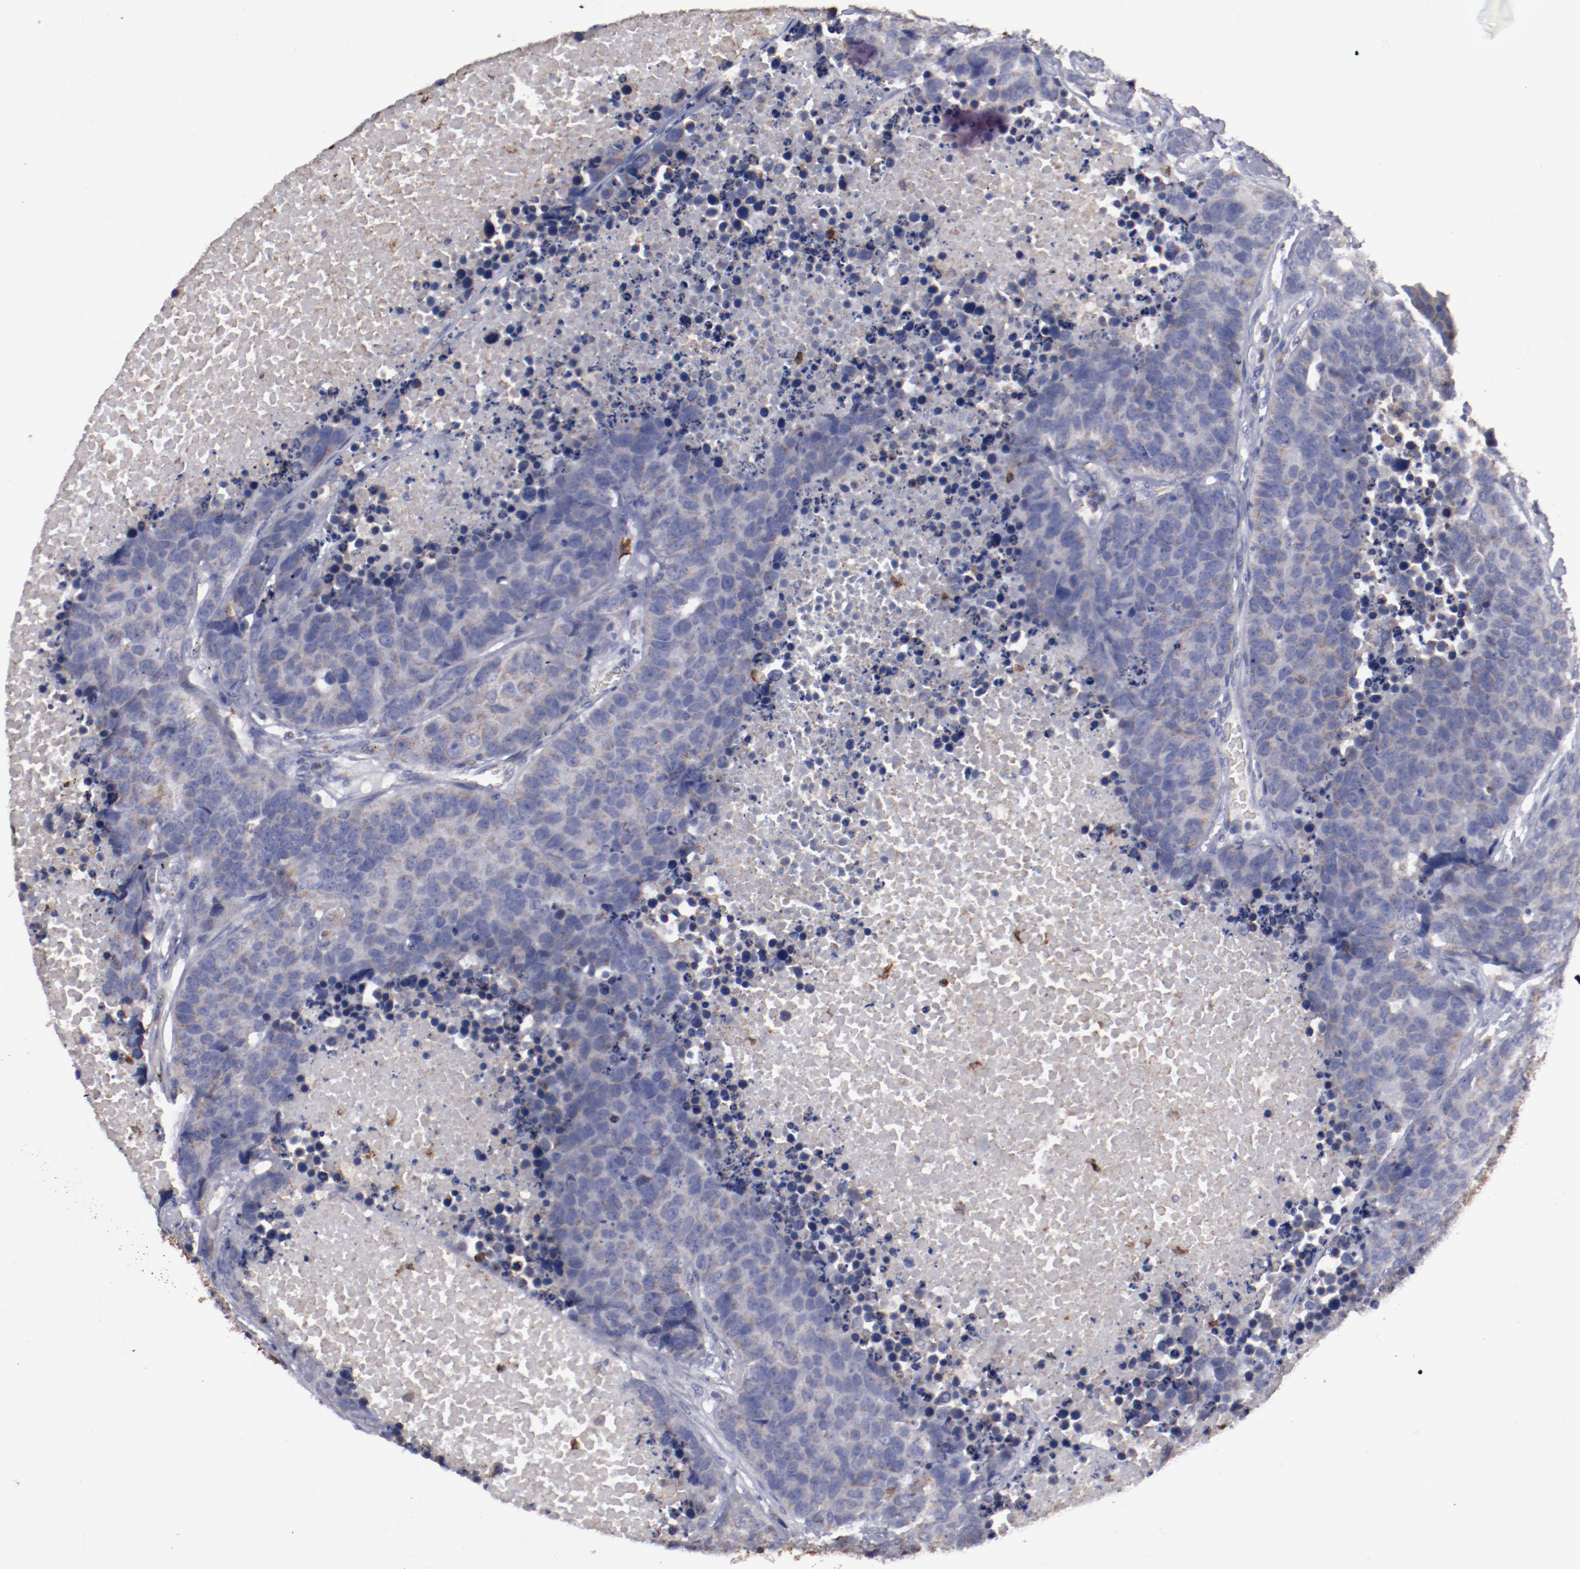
{"staining": {"intensity": "weak", "quantity": ">75%", "location": "cytoplasmic/membranous"}, "tissue": "carcinoid", "cell_type": "Tumor cells", "image_type": "cancer", "snomed": [{"axis": "morphology", "description": "Carcinoid, malignant, NOS"}, {"axis": "topography", "description": "Lung"}], "caption": "Brown immunohistochemical staining in carcinoid displays weak cytoplasmic/membranous expression in about >75% of tumor cells.", "gene": "FGR", "patient": {"sex": "male", "age": 60}}